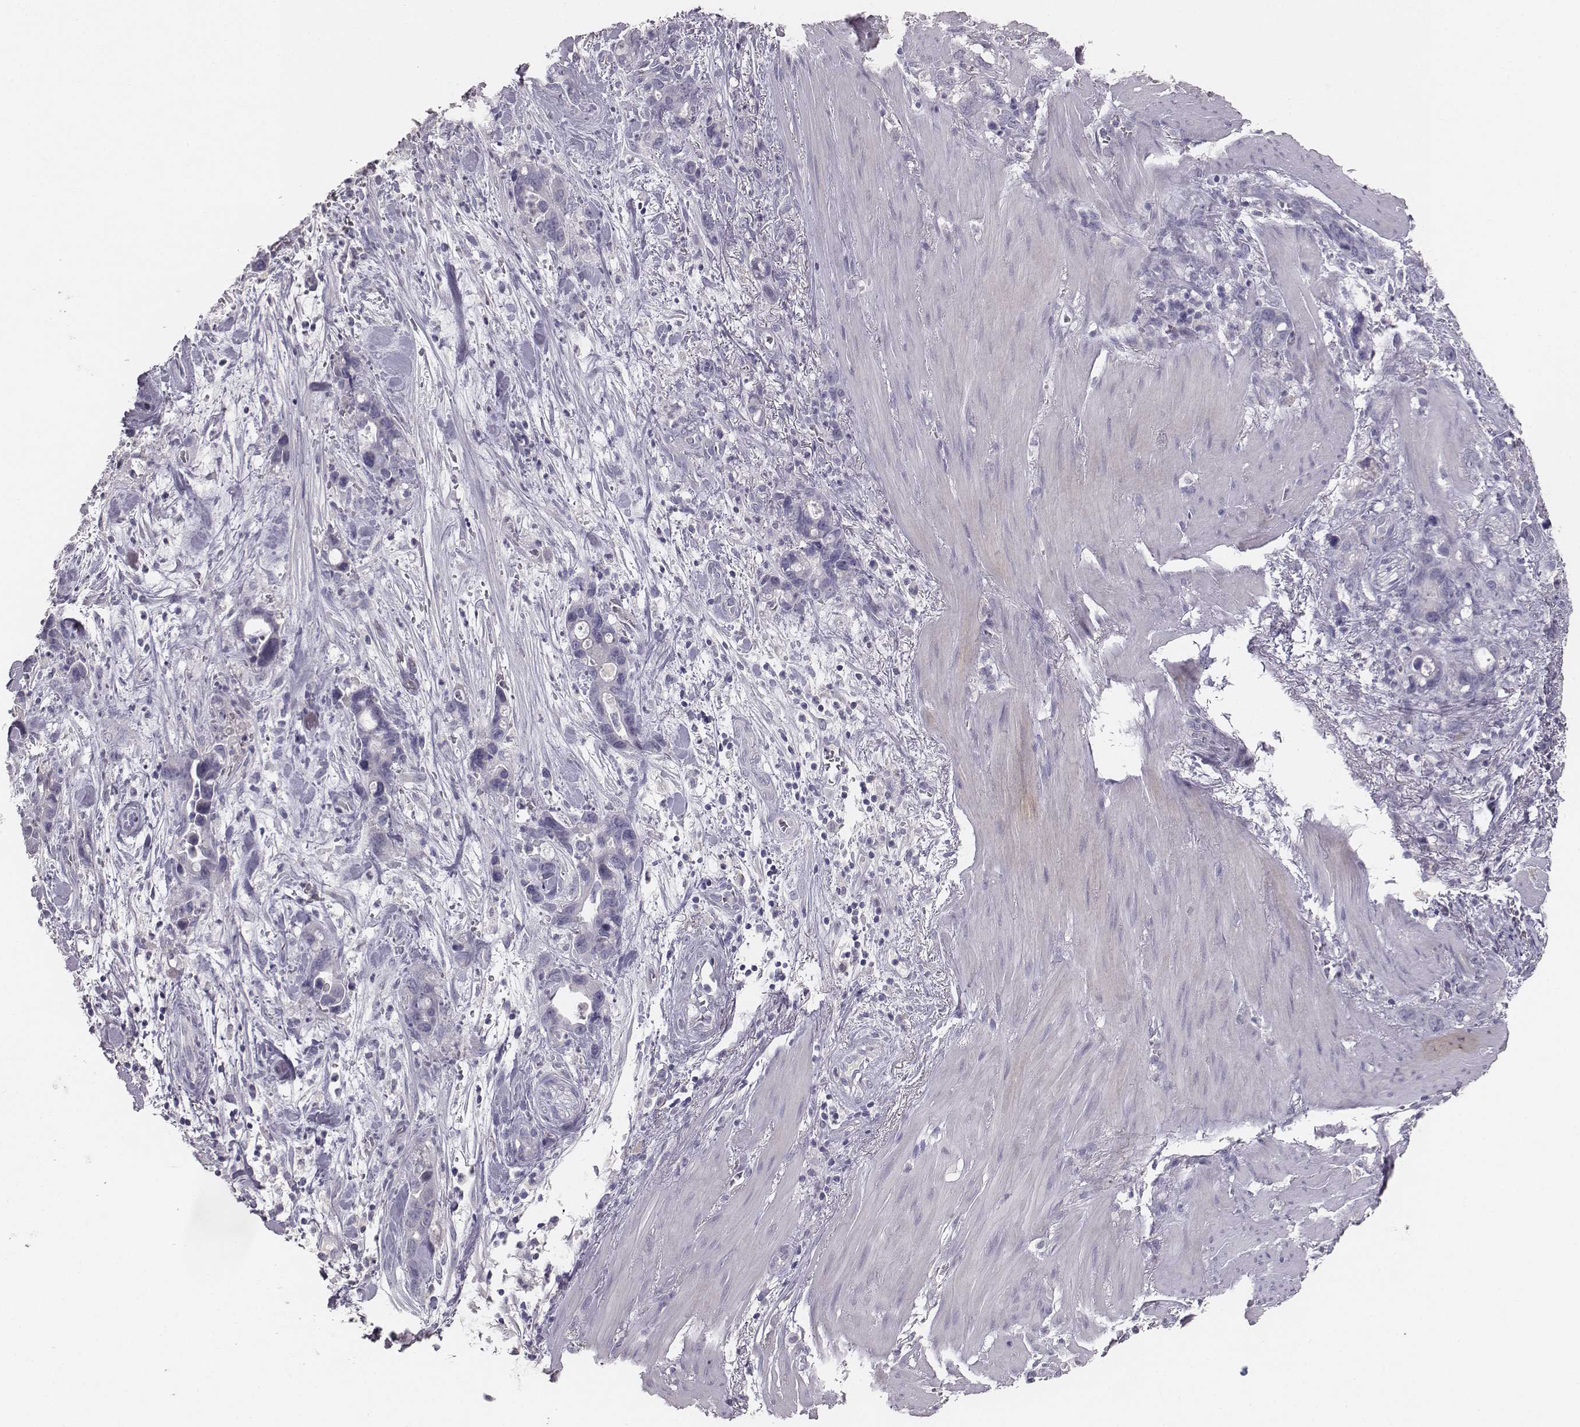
{"staining": {"intensity": "negative", "quantity": "none", "location": "none"}, "tissue": "stomach cancer", "cell_type": "Tumor cells", "image_type": "cancer", "snomed": [{"axis": "morphology", "description": "Normal tissue, NOS"}, {"axis": "morphology", "description": "Adenocarcinoma, NOS"}, {"axis": "topography", "description": "Esophagus"}, {"axis": "topography", "description": "Stomach, upper"}], "caption": "Human stomach adenocarcinoma stained for a protein using immunohistochemistry demonstrates no positivity in tumor cells.", "gene": "MYH6", "patient": {"sex": "male", "age": 74}}